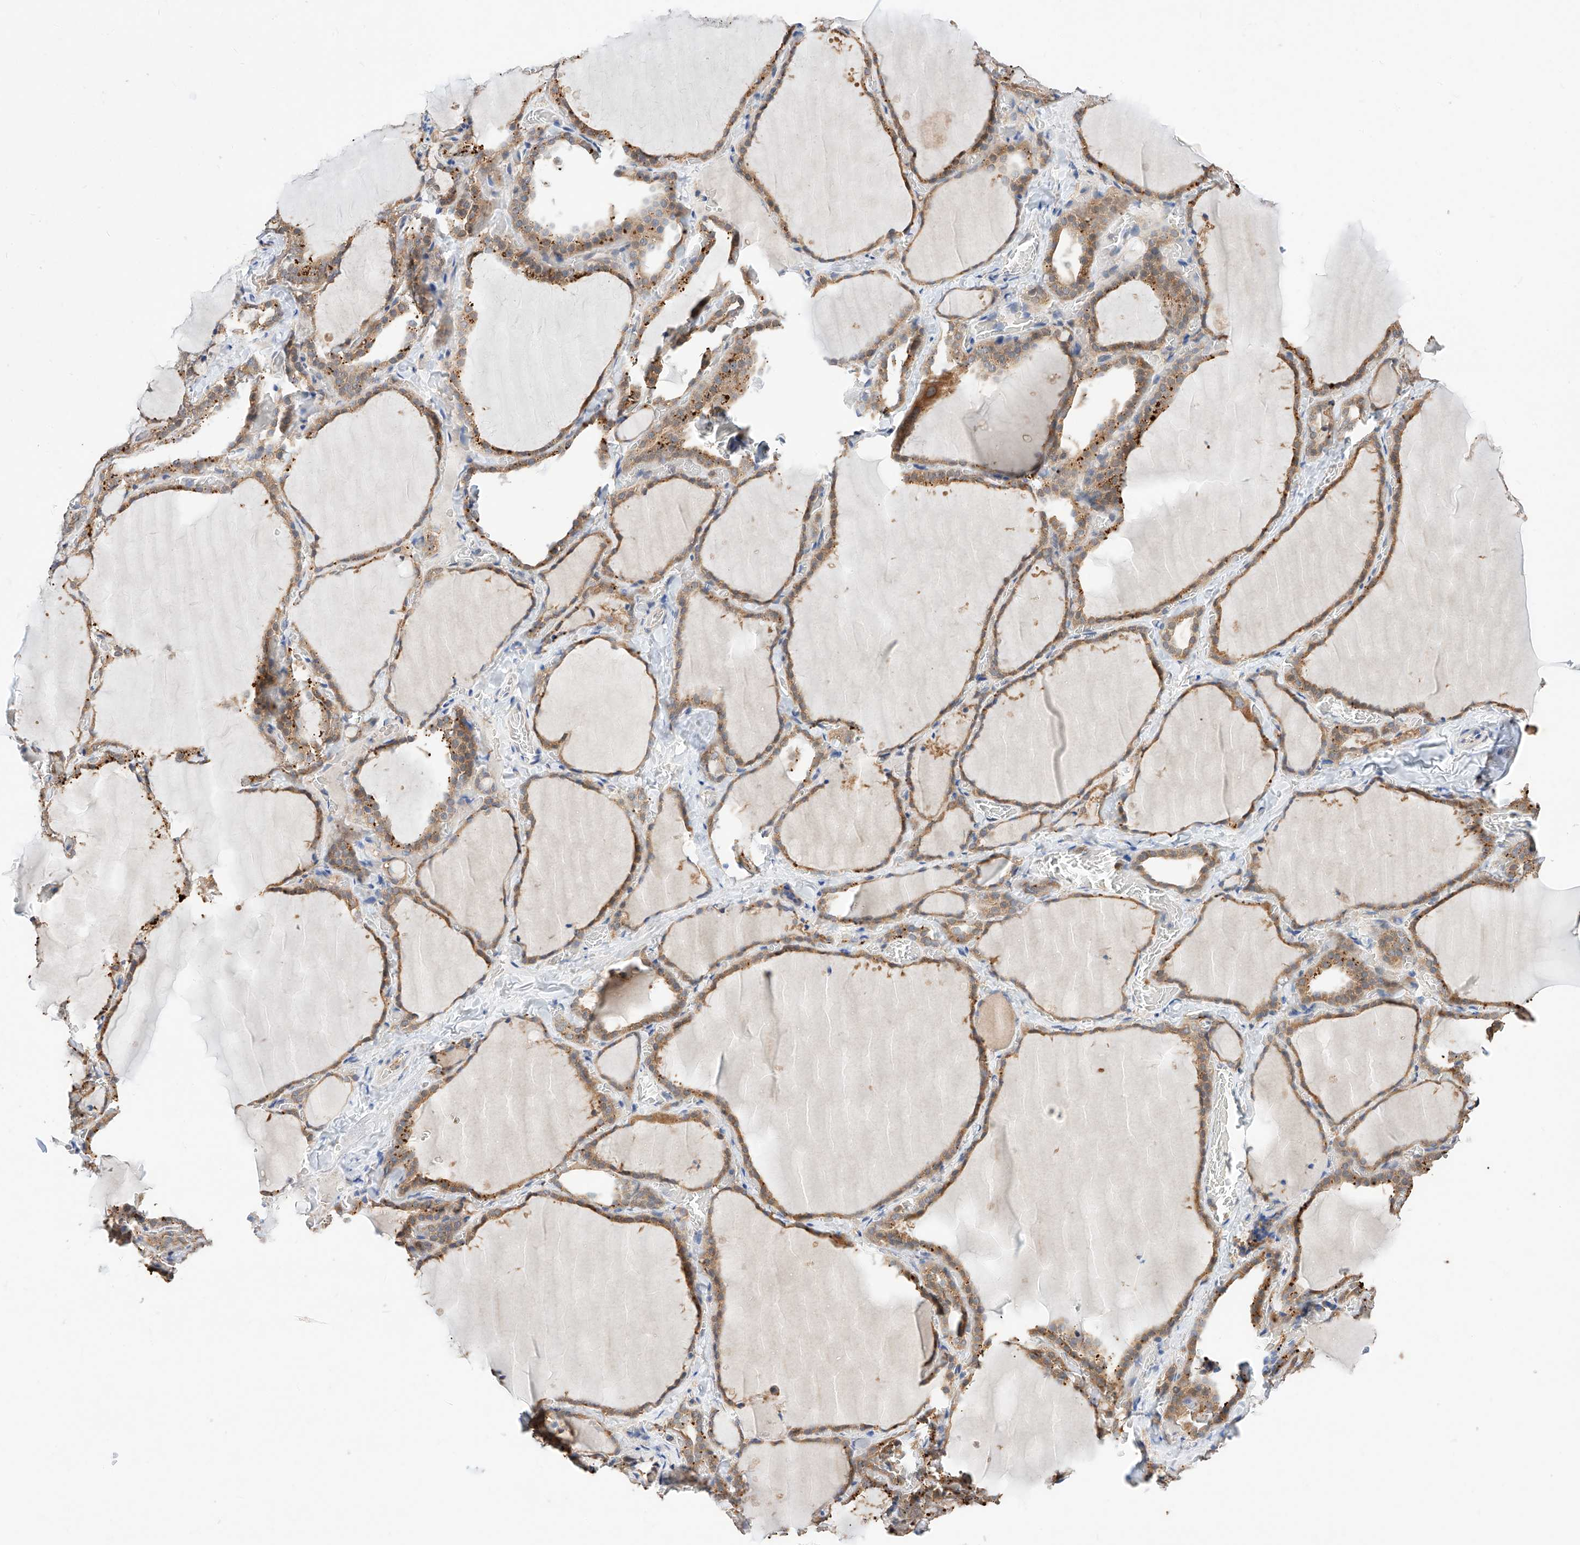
{"staining": {"intensity": "moderate", "quantity": ">75%", "location": "cytoplasmic/membranous"}, "tissue": "thyroid gland", "cell_type": "Glandular cells", "image_type": "normal", "snomed": [{"axis": "morphology", "description": "Normal tissue, NOS"}, {"axis": "topography", "description": "Thyroid gland"}], "caption": "Thyroid gland was stained to show a protein in brown. There is medium levels of moderate cytoplasmic/membranous expression in about >75% of glandular cells. (DAB (3,3'-diaminobenzidine) IHC with brightfield microscopy, high magnification).", "gene": "ZSCAN4", "patient": {"sex": "female", "age": 22}}